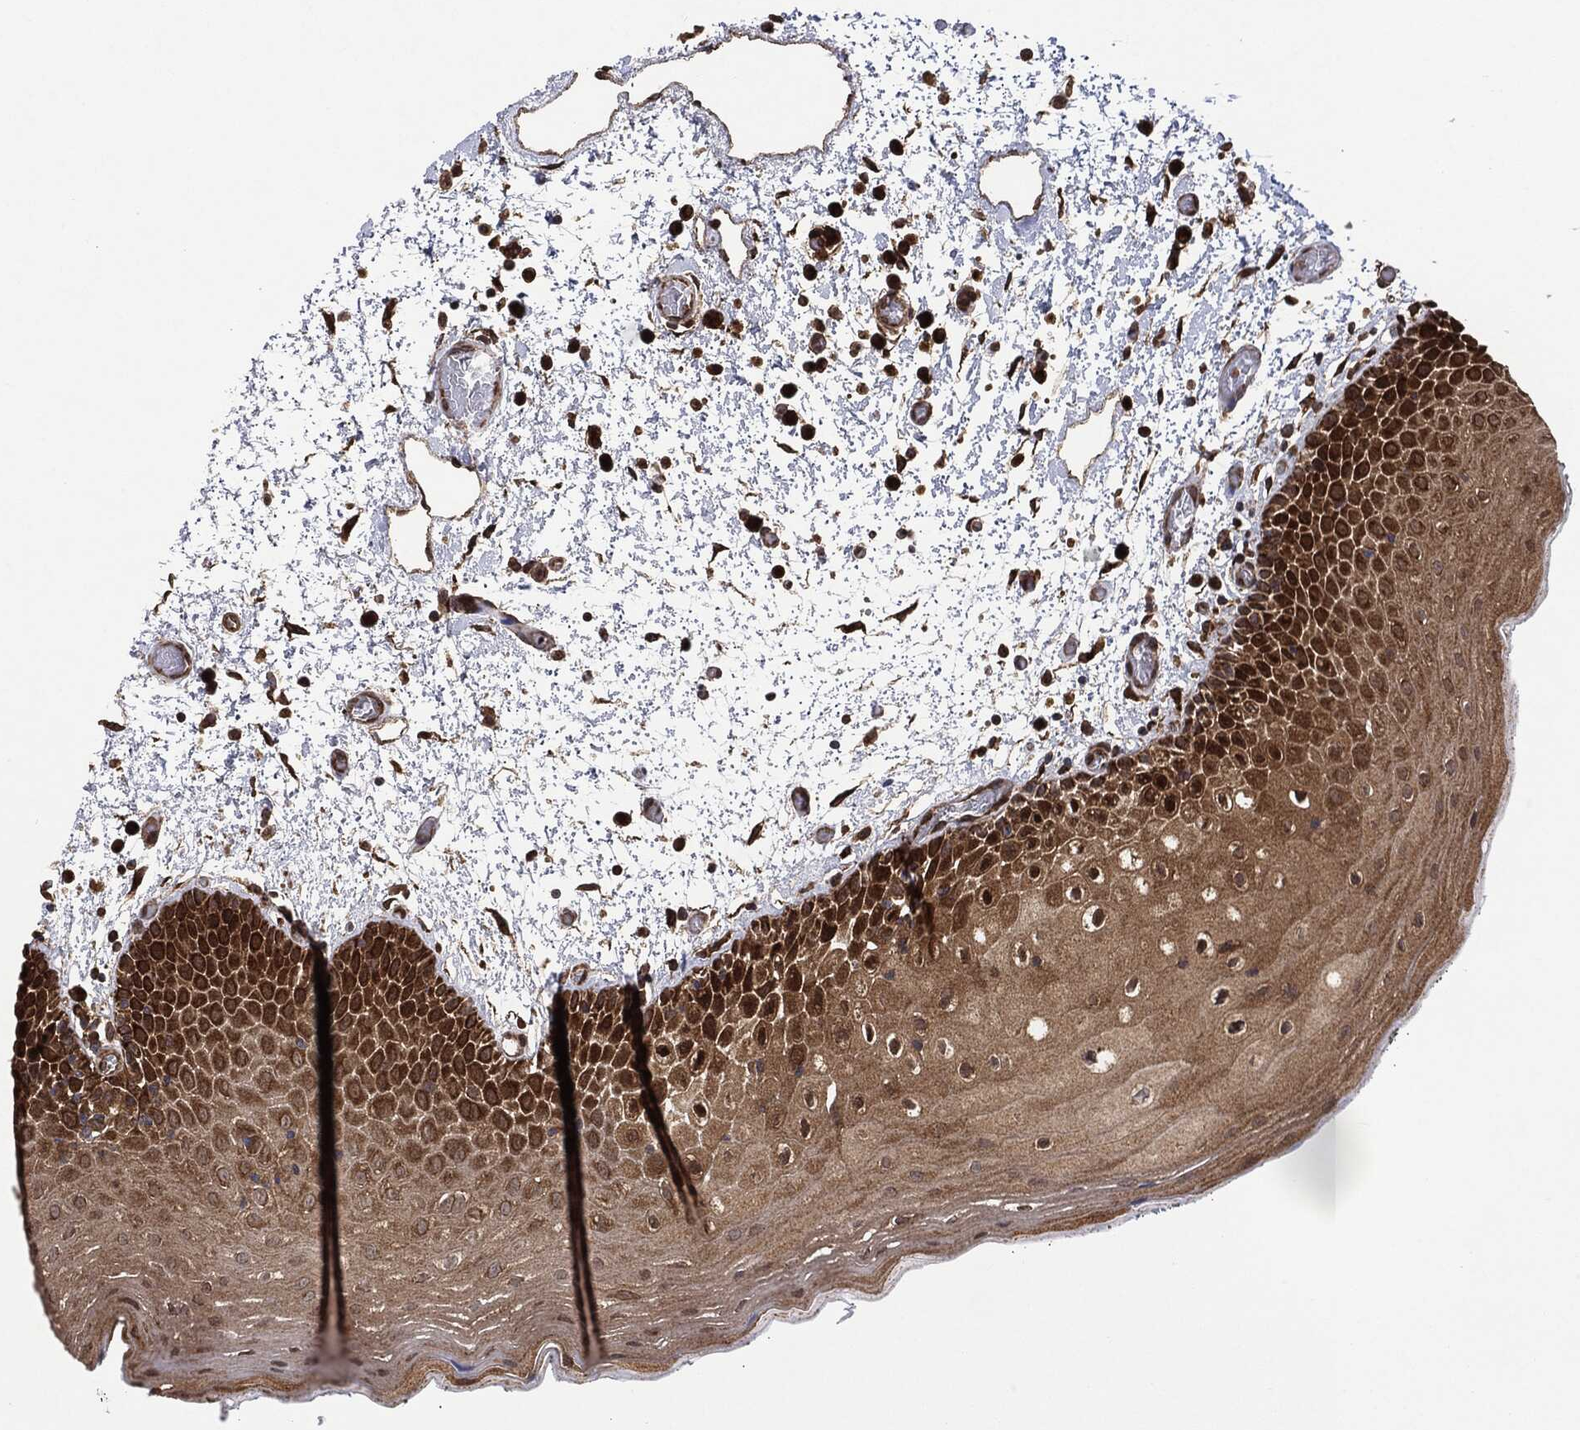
{"staining": {"intensity": "strong", "quantity": "25%-75%", "location": "cytoplasmic/membranous"}, "tissue": "oral mucosa", "cell_type": "Squamous epithelial cells", "image_type": "normal", "snomed": [{"axis": "morphology", "description": "Normal tissue, NOS"}, {"axis": "morphology", "description": "Squamous cell carcinoma, NOS"}, {"axis": "topography", "description": "Oral tissue"}, {"axis": "topography", "description": "Tounge, NOS"}, {"axis": "topography", "description": "Head-Neck"}], "caption": "Oral mucosa stained with a brown dye demonstrates strong cytoplasmic/membranous positive positivity in approximately 25%-75% of squamous epithelial cells.", "gene": "NME1", "patient": {"sex": "female", "age": 80}}